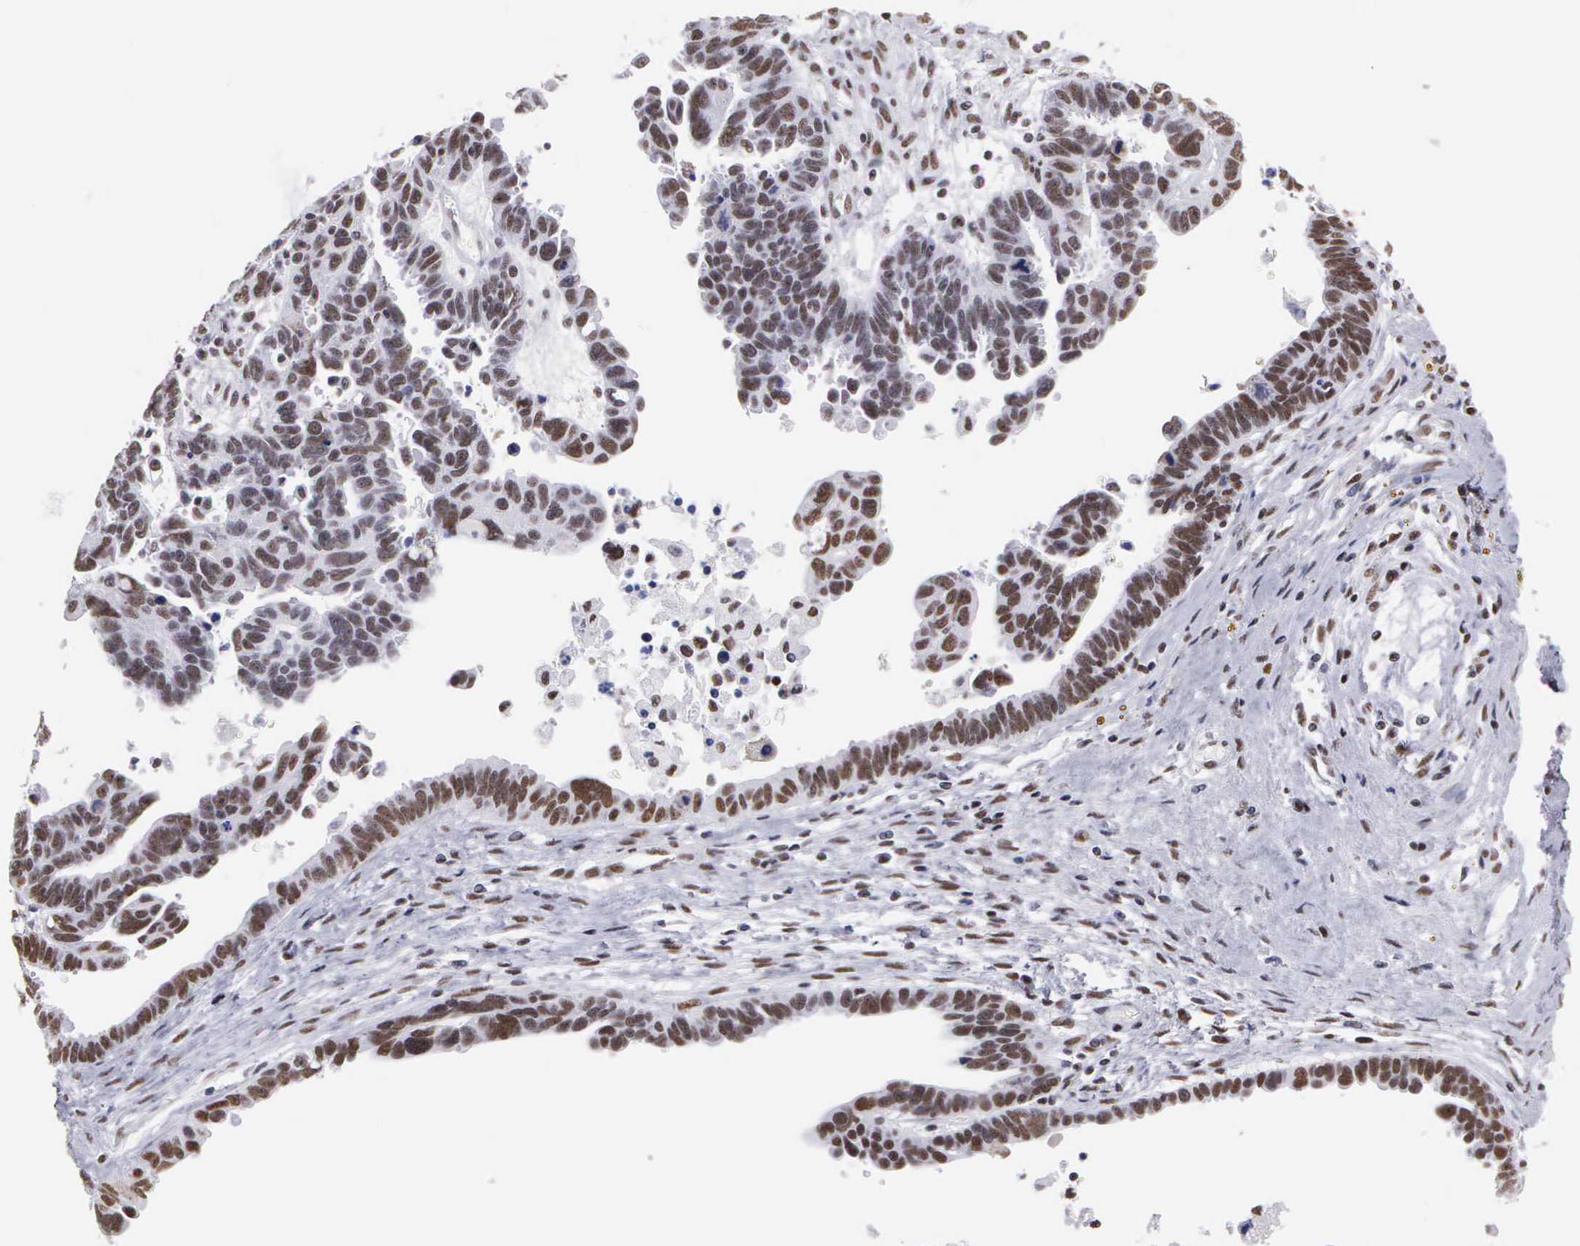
{"staining": {"intensity": "strong", "quantity": ">75%", "location": "nuclear"}, "tissue": "ovarian cancer", "cell_type": "Tumor cells", "image_type": "cancer", "snomed": [{"axis": "morphology", "description": "Carcinoma, endometroid"}, {"axis": "morphology", "description": "Cystadenocarcinoma, serous, NOS"}, {"axis": "topography", "description": "Ovary"}], "caption": "This histopathology image shows immunohistochemistry staining of human endometroid carcinoma (ovarian), with high strong nuclear expression in about >75% of tumor cells.", "gene": "CSTF2", "patient": {"sex": "female", "age": 45}}